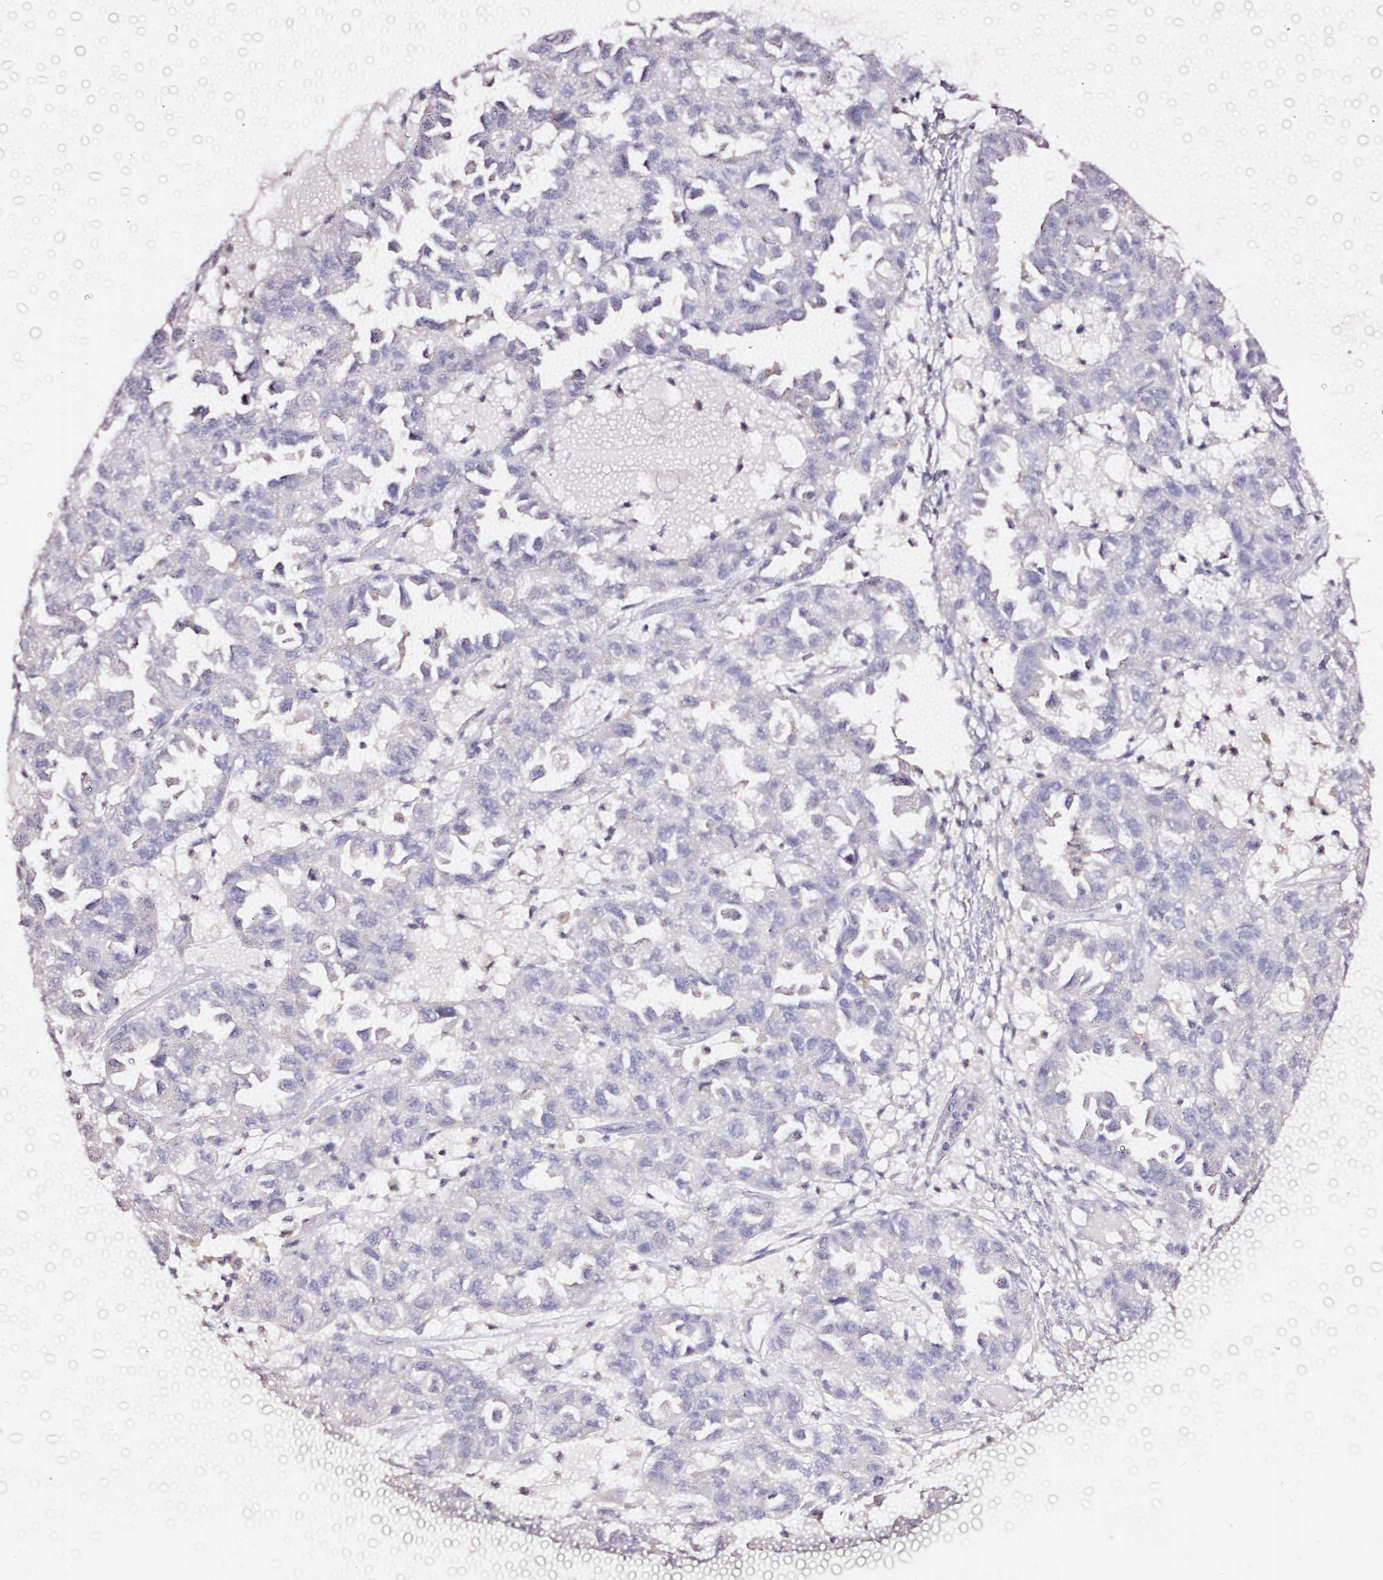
{"staining": {"intensity": "negative", "quantity": "none", "location": "none"}, "tissue": "ovarian cancer", "cell_type": "Tumor cells", "image_type": "cancer", "snomed": [{"axis": "morphology", "description": "Cystadenocarcinoma, serous, NOS"}, {"axis": "topography", "description": "Ovary"}], "caption": "Tumor cells show no significant protein staining in ovarian serous cystadenocarcinoma.", "gene": "CYB561A3", "patient": {"sex": "female", "age": 84}}